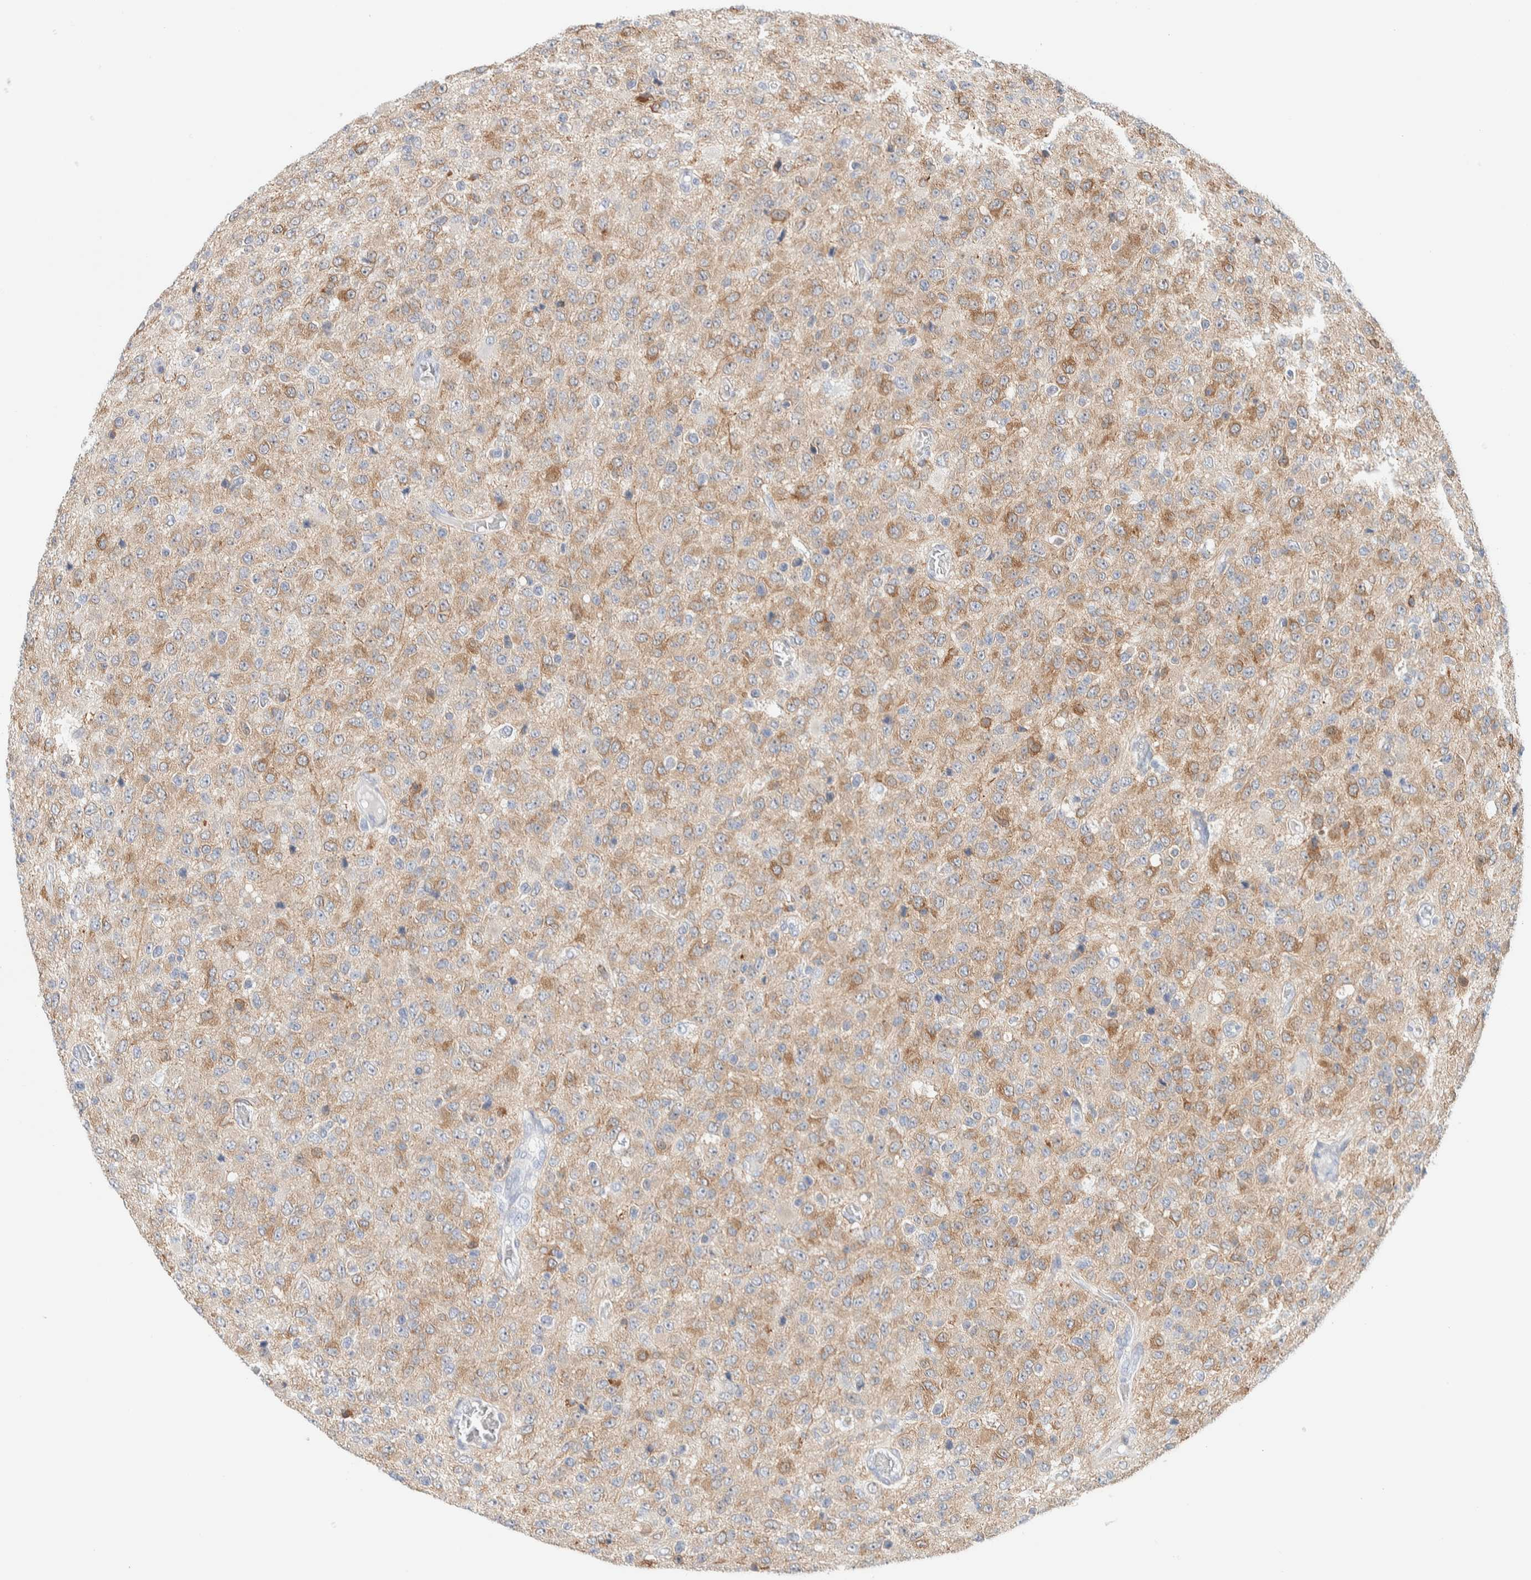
{"staining": {"intensity": "moderate", "quantity": ">75%", "location": "cytoplasmic/membranous"}, "tissue": "glioma", "cell_type": "Tumor cells", "image_type": "cancer", "snomed": [{"axis": "morphology", "description": "Glioma, malignant, High grade"}, {"axis": "topography", "description": "pancreas cauda"}], "caption": "Immunohistochemistry histopathology image of neoplastic tissue: human malignant glioma (high-grade) stained using immunohistochemistry demonstrates medium levels of moderate protein expression localized specifically in the cytoplasmic/membranous of tumor cells, appearing as a cytoplasmic/membranous brown color.", "gene": "ATCAY", "patient": {"sex": "male", "age": 60}}